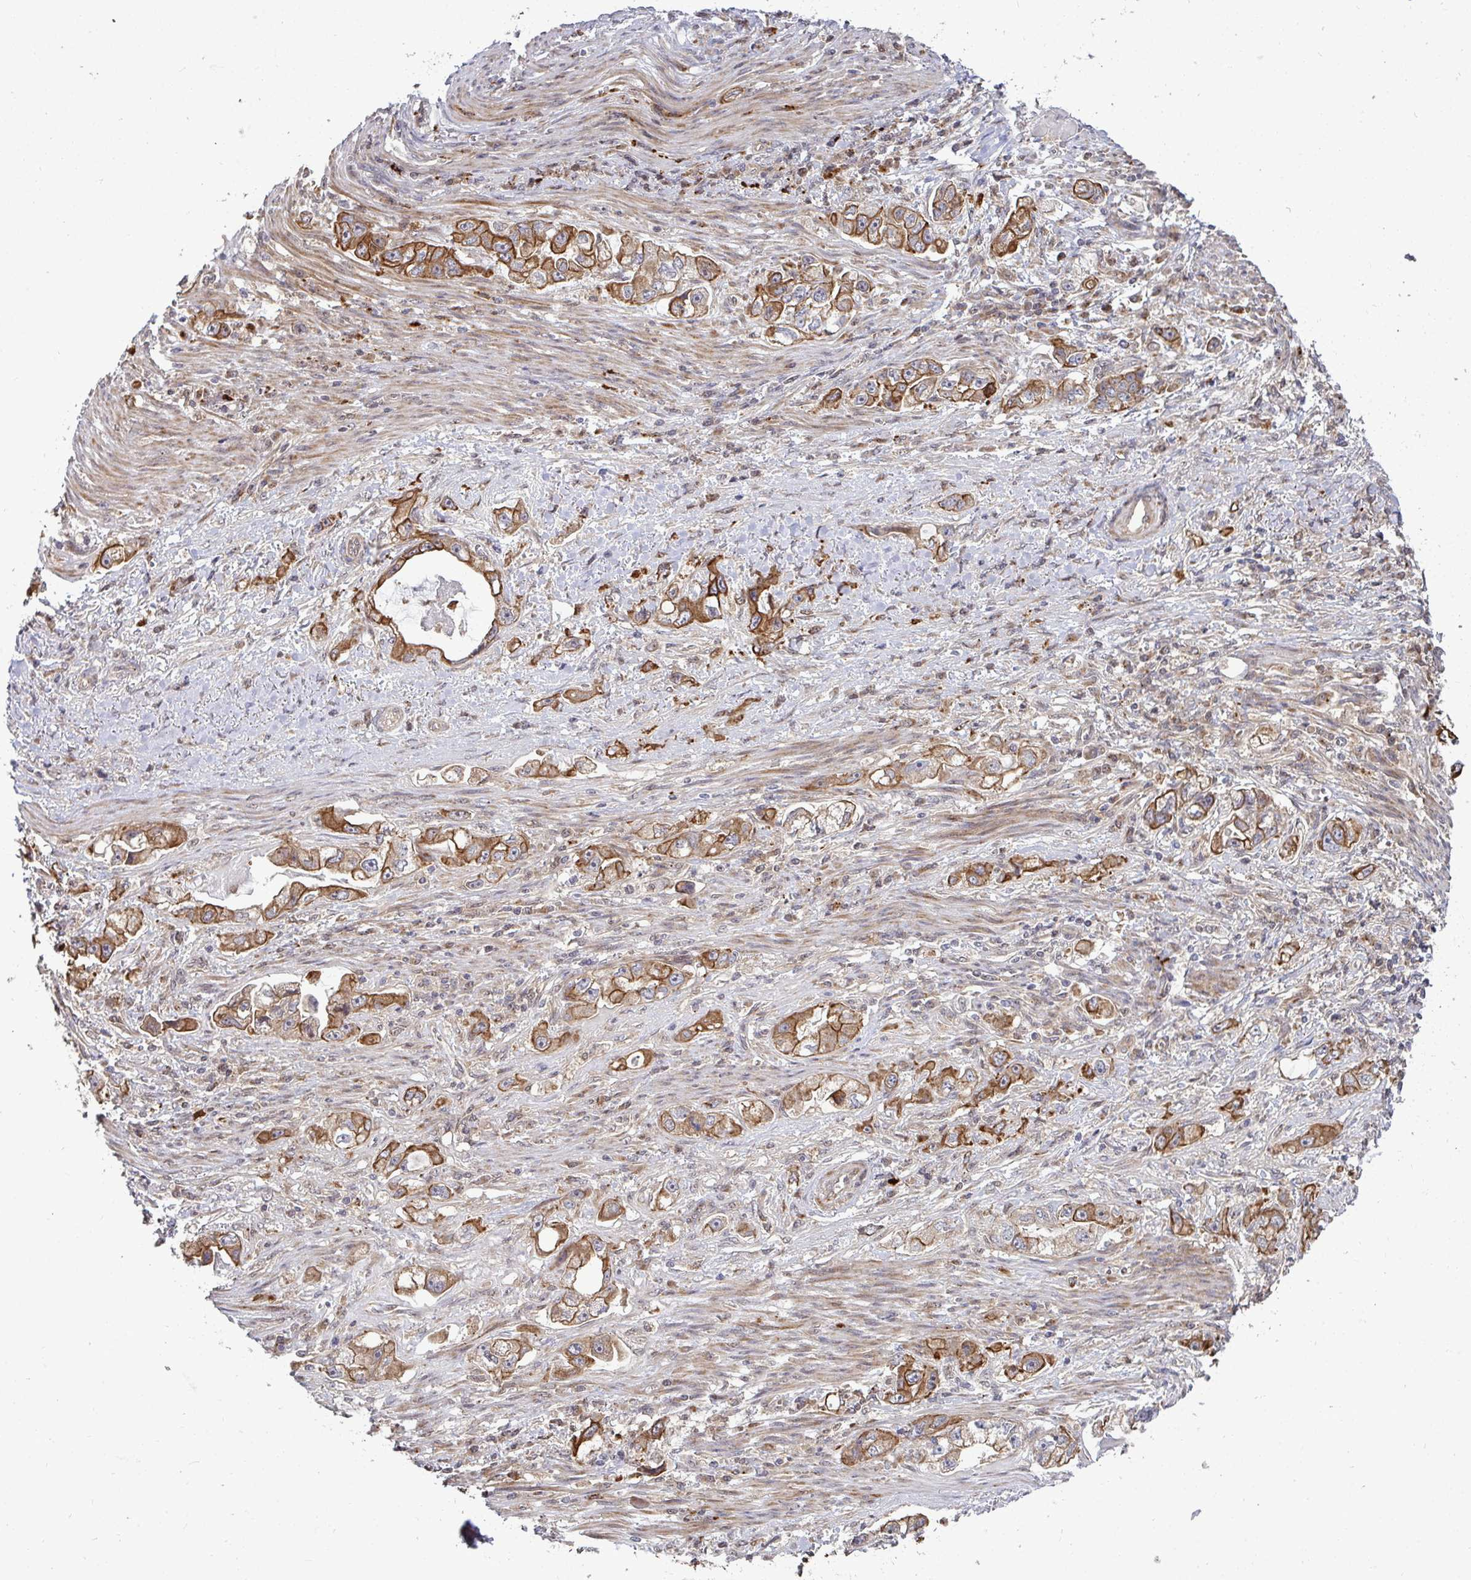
{"staining": {"intensity": "moderate", "quantity": ">75%", "location": "cytoplasmic/membranous"}, "tissue": "stomach cancer", "cell_type": "Tumor cells", "image_type": "cancer", "snomed": [{"axis": "morphology", "description": "Adenocarcinoma, NOS"}, {"axis": "topography", "description": "Stomach, lower"}], "caption": "A medium amount of moderate cytoplasmic/membranous expression is present in approximately >75% of tumor cells in stomach adenocarcinoma tissue.", "gene": "TRIM44", "patient": {"sex": "female", "age": 93}}